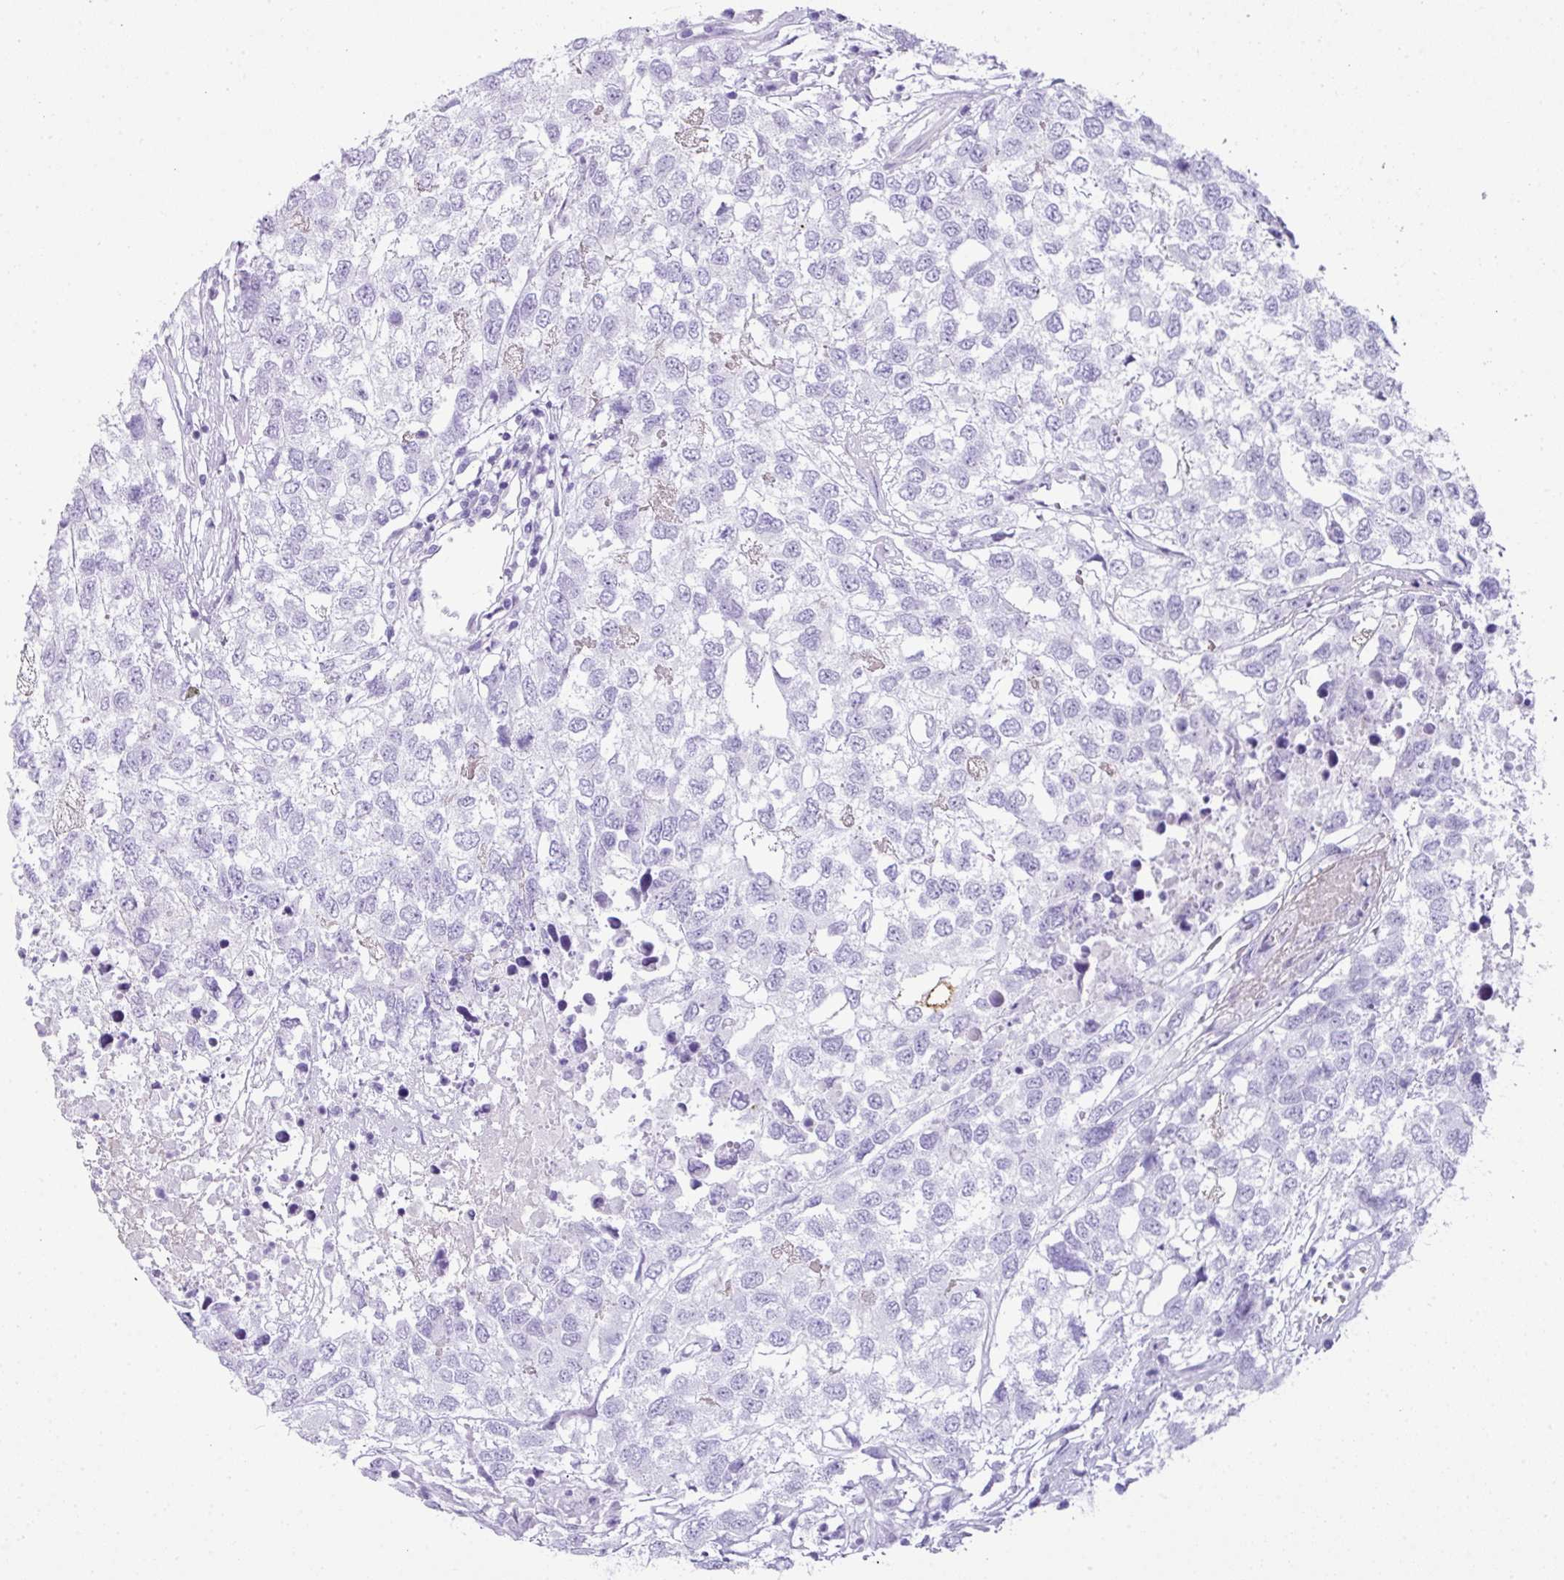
{"staining": {"intensity": "negative", "quantity": "none", "location": "none"}, "tissue": "testis cancer", "cell_type": "Tumor cells", "image_type": "cancer", "snomed": [{"axis": "morphology", "description": "Carcinoma, Embryonal, NOS"}, {"axis": "topography", "description": "Testis"}], "caption": "A histopathology image of embryonal carcinoma (testis) stained for a protein exhibits no brown staining in tumor cells.", "gene": "TNP1", "patient": {"sex": "male", "age": 83}}